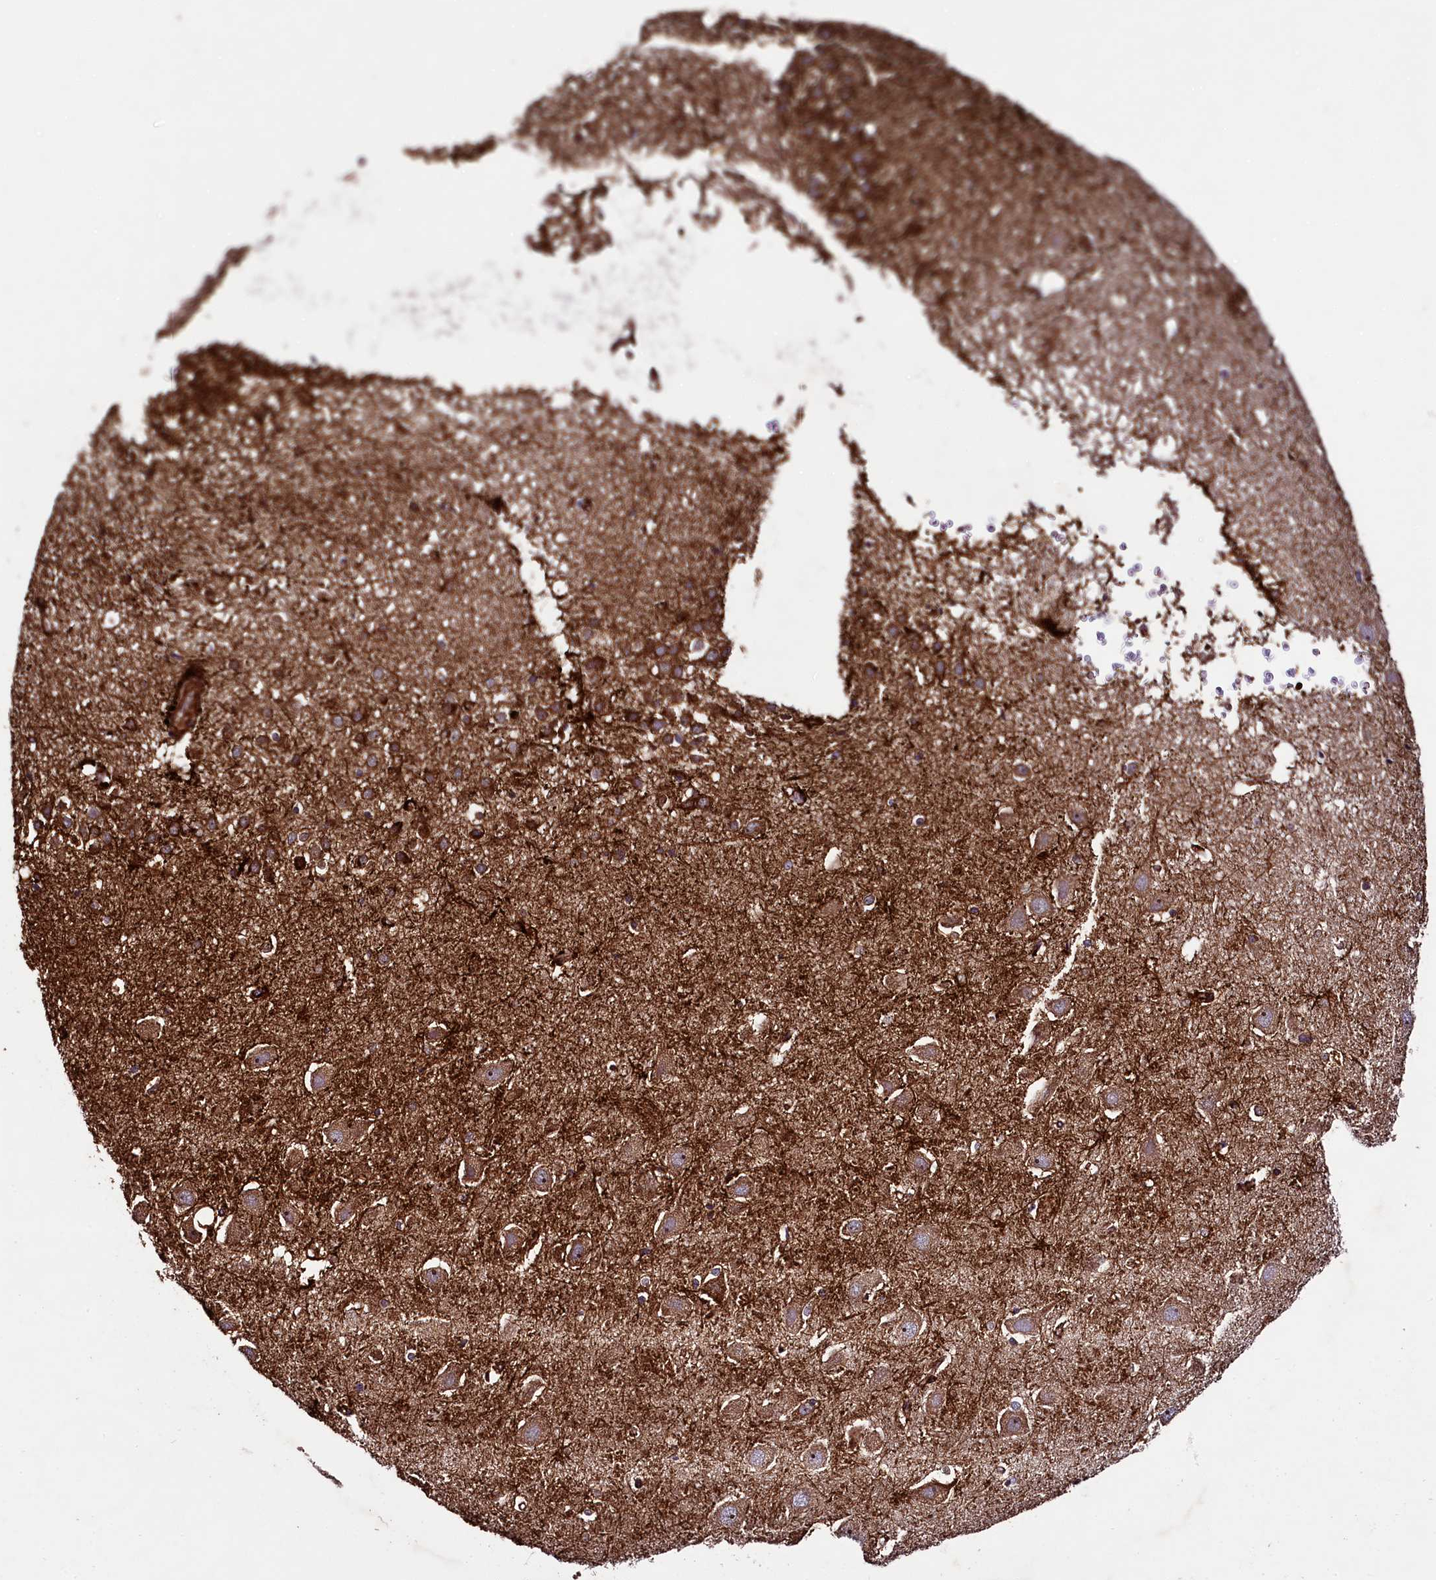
{"staining": {"intensity": "strong", "quantity": "25%-75%", "location": "cytoplasmic/membranous"}, "tissue": "hippocampus", "cell_type": "Glial cells", "image_type": "normal", "snomed": [{"axis": "morphology", "description": "Normal tissue, NOS"}, {"axis": "topography", "description": "Hippocampus"}], "caption": "Normal hippocampus displays strong cytoplasmic/membranous expression in approximately 25%-75% of glial cells, visualized by immunohistochemistry.", "gene": "CCDC102A", "patient": {"sex": "female", "age": 52}}